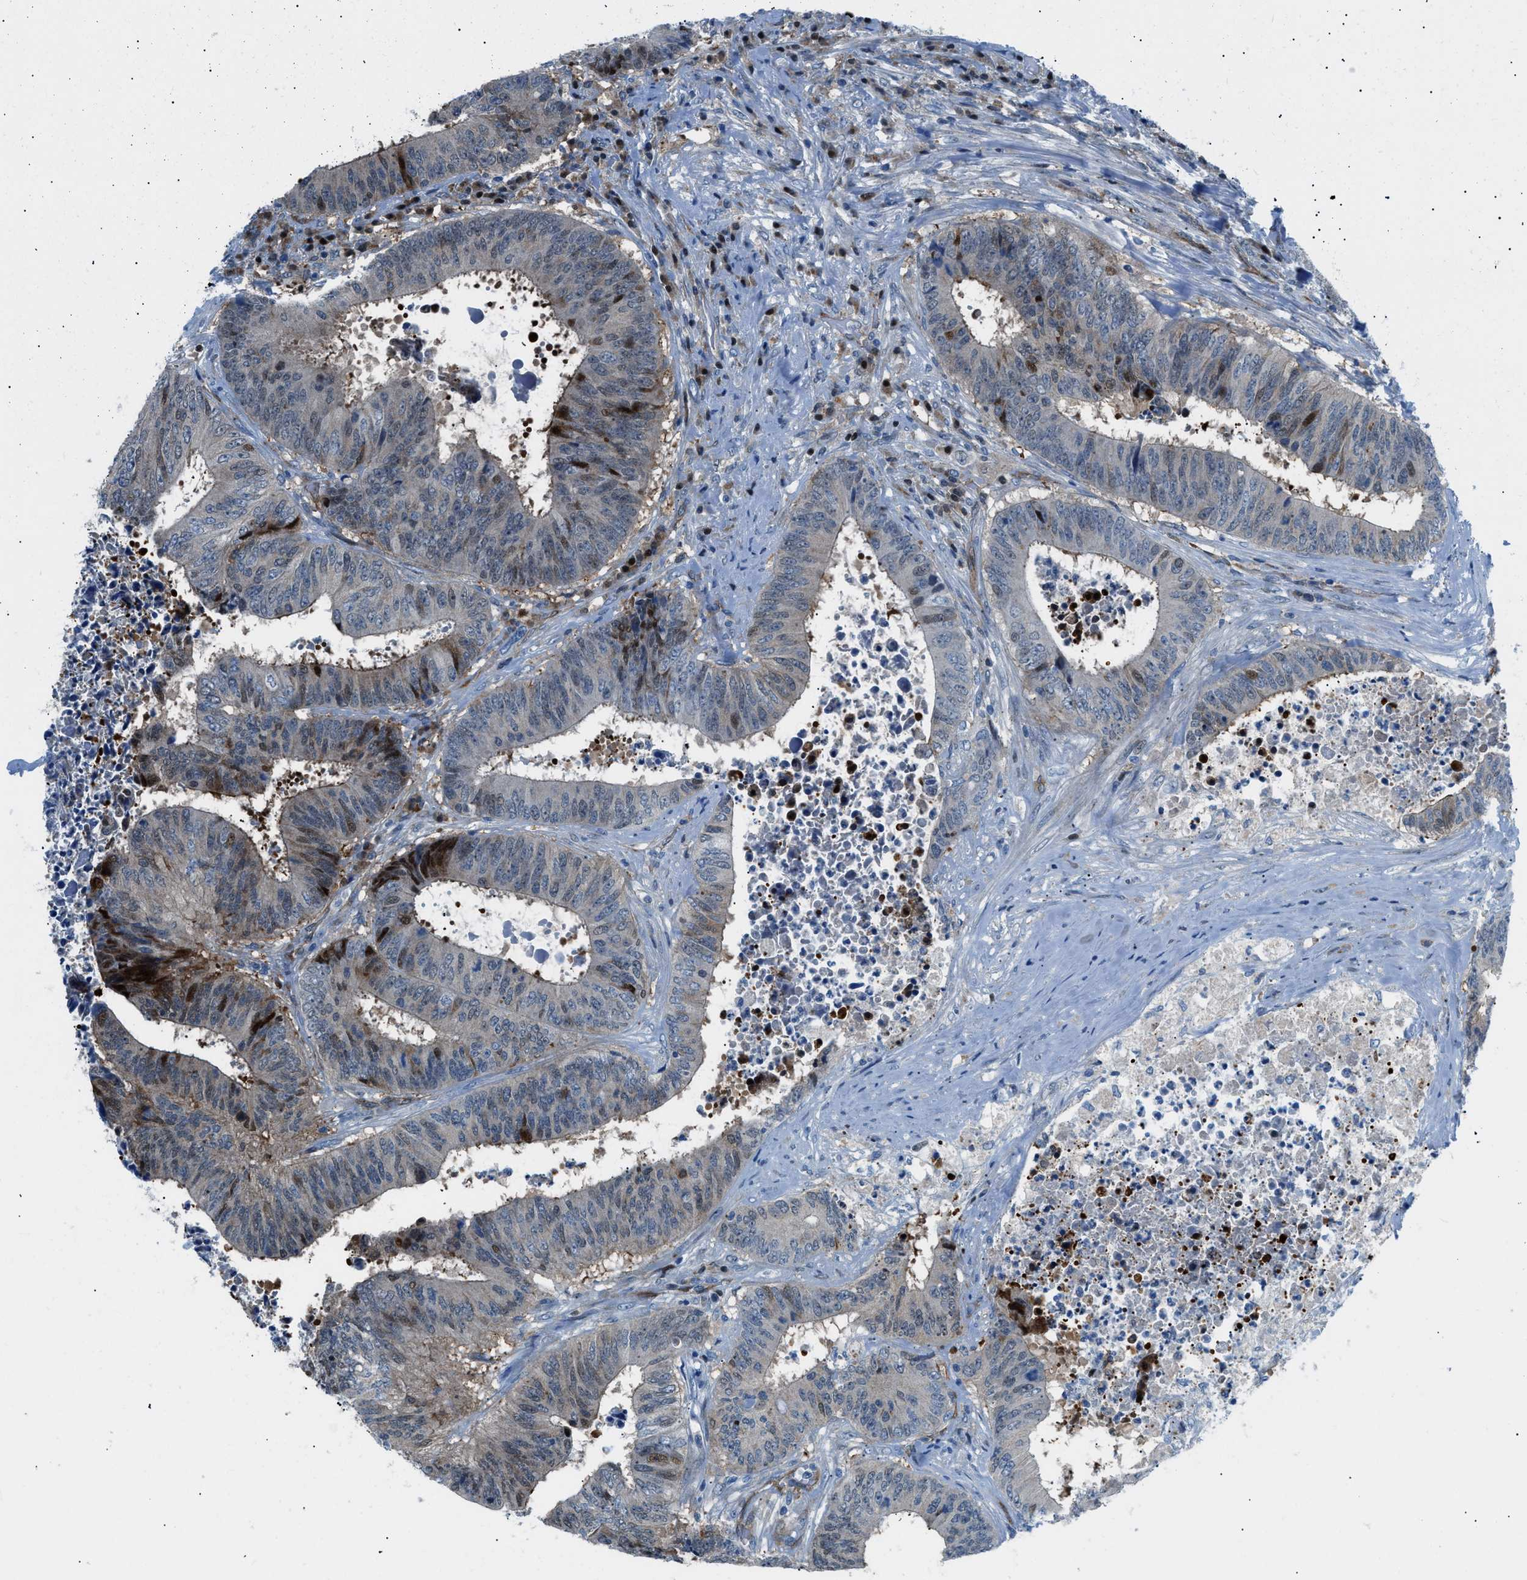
{"staining": {"intensity": "strong", "quantity": "<25%", "location": "cytoplasmic/membranous,nuclear"}, "tissue": "colorectal cancer", "cell_type": "Tumor cells", "image_type": "cancer", "snomed": [{"axis": "morphology", "description": "Adenocarcinoma, NOS"}, {"axis": "topography", "description": "Rectum"}], "caption": "Strong cytoplasmic/membranous and nuclear positivity is seen in about <25% of tumor cells in colorectal cancer. (DAB = brown stain, brightfield microscopy at high magnification).", "gene": "YWHAE", "patient": {"sex": "male", "age": 72}}